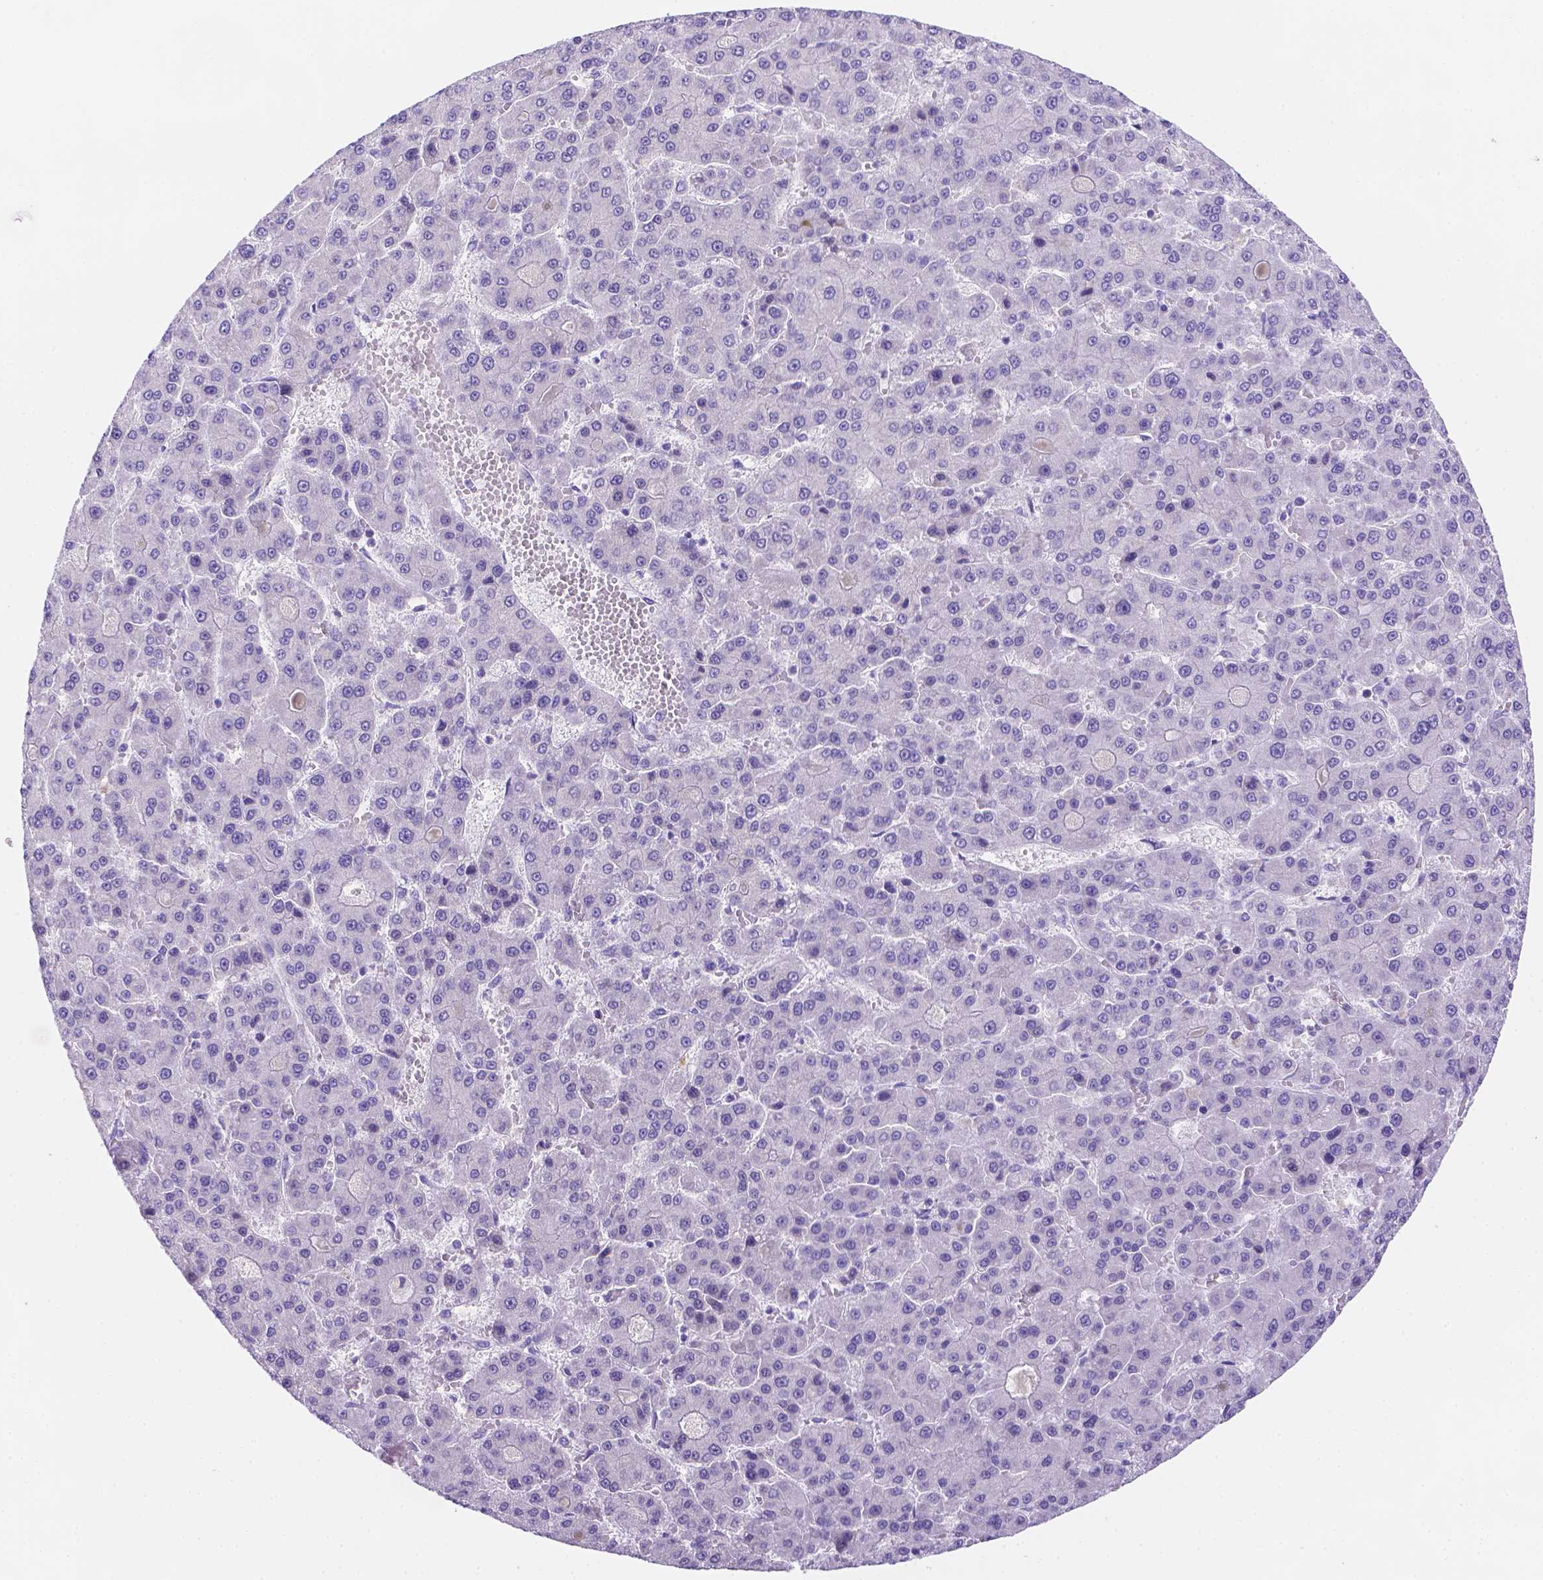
{"staining": {"intensity": "negative", "quantity": "none", "location": "none"}, "tissue": "liver cancer", "cell_type": "Tumor cells", "image_type": "cancer", "snomed": [{"axis": "morphology", "description": "Carcinoma, Hepatocellular, NOS"}, {"axis": "topography", "description": "Liver"}], "caption": "This micrograph is of liver cancer (hepatocellular carcinoma) stained with immunohistochemistry to label a protein in brown with the nuclei are counter-stained blue. There is no staining in tumor cells.", "gene": "MLN", "patient": {"sex": "male", "age": 70}}